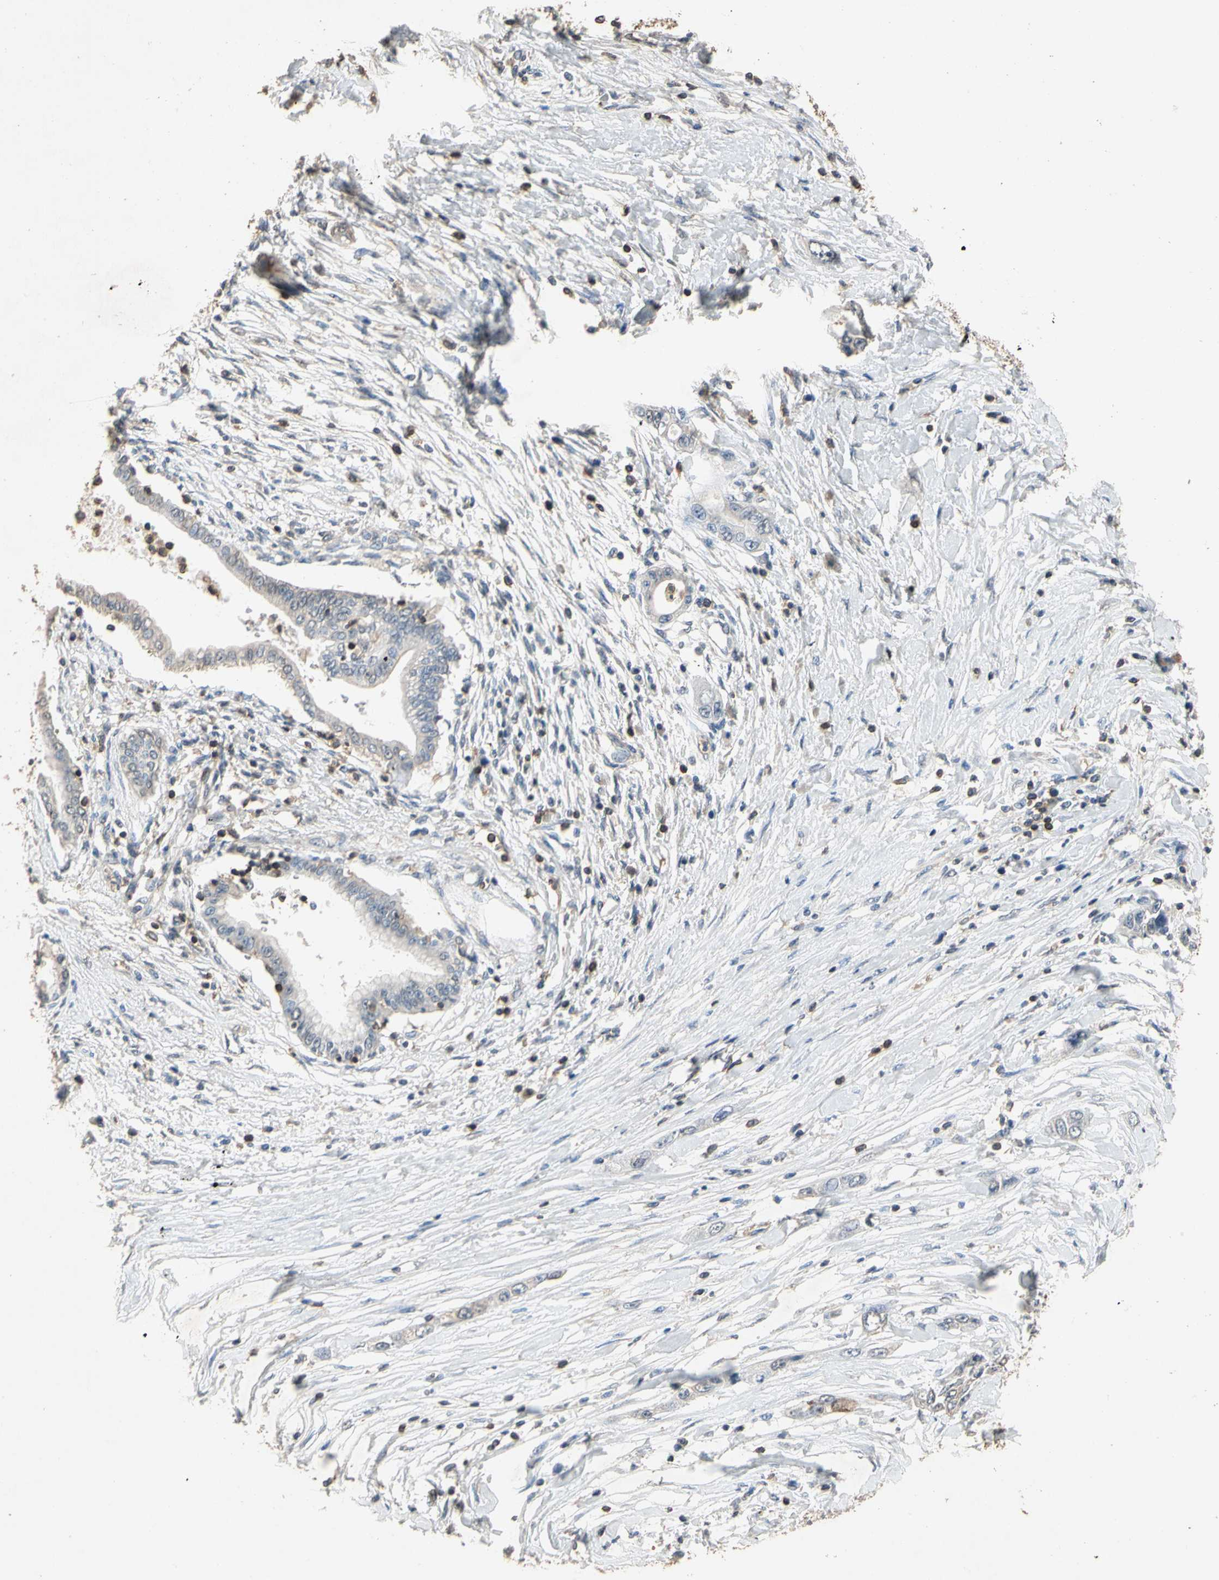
{"staining": {"intensity": "weak", "quantity": ">75%", "location": "cytoplasmic/membranous"}, "tissue": "pancreatic cancer", "cell_type": "Tumor cells", "image_type": "cancer", "snomed": [{"axis": "morphology", "description": "Adenocarcinoma, NOS"}, {"axis": "topography", "description": "Pancreas"}], "caption": "Immunohistochemistry (IHC) of human adenocarcinoma (pancreatic) displays low levels of weak cytoplasmic/membranous expression in approximately >75% of tumor cells.", "gene": "MAP3K10", "patient": {"sex": "female", "age": 70}}